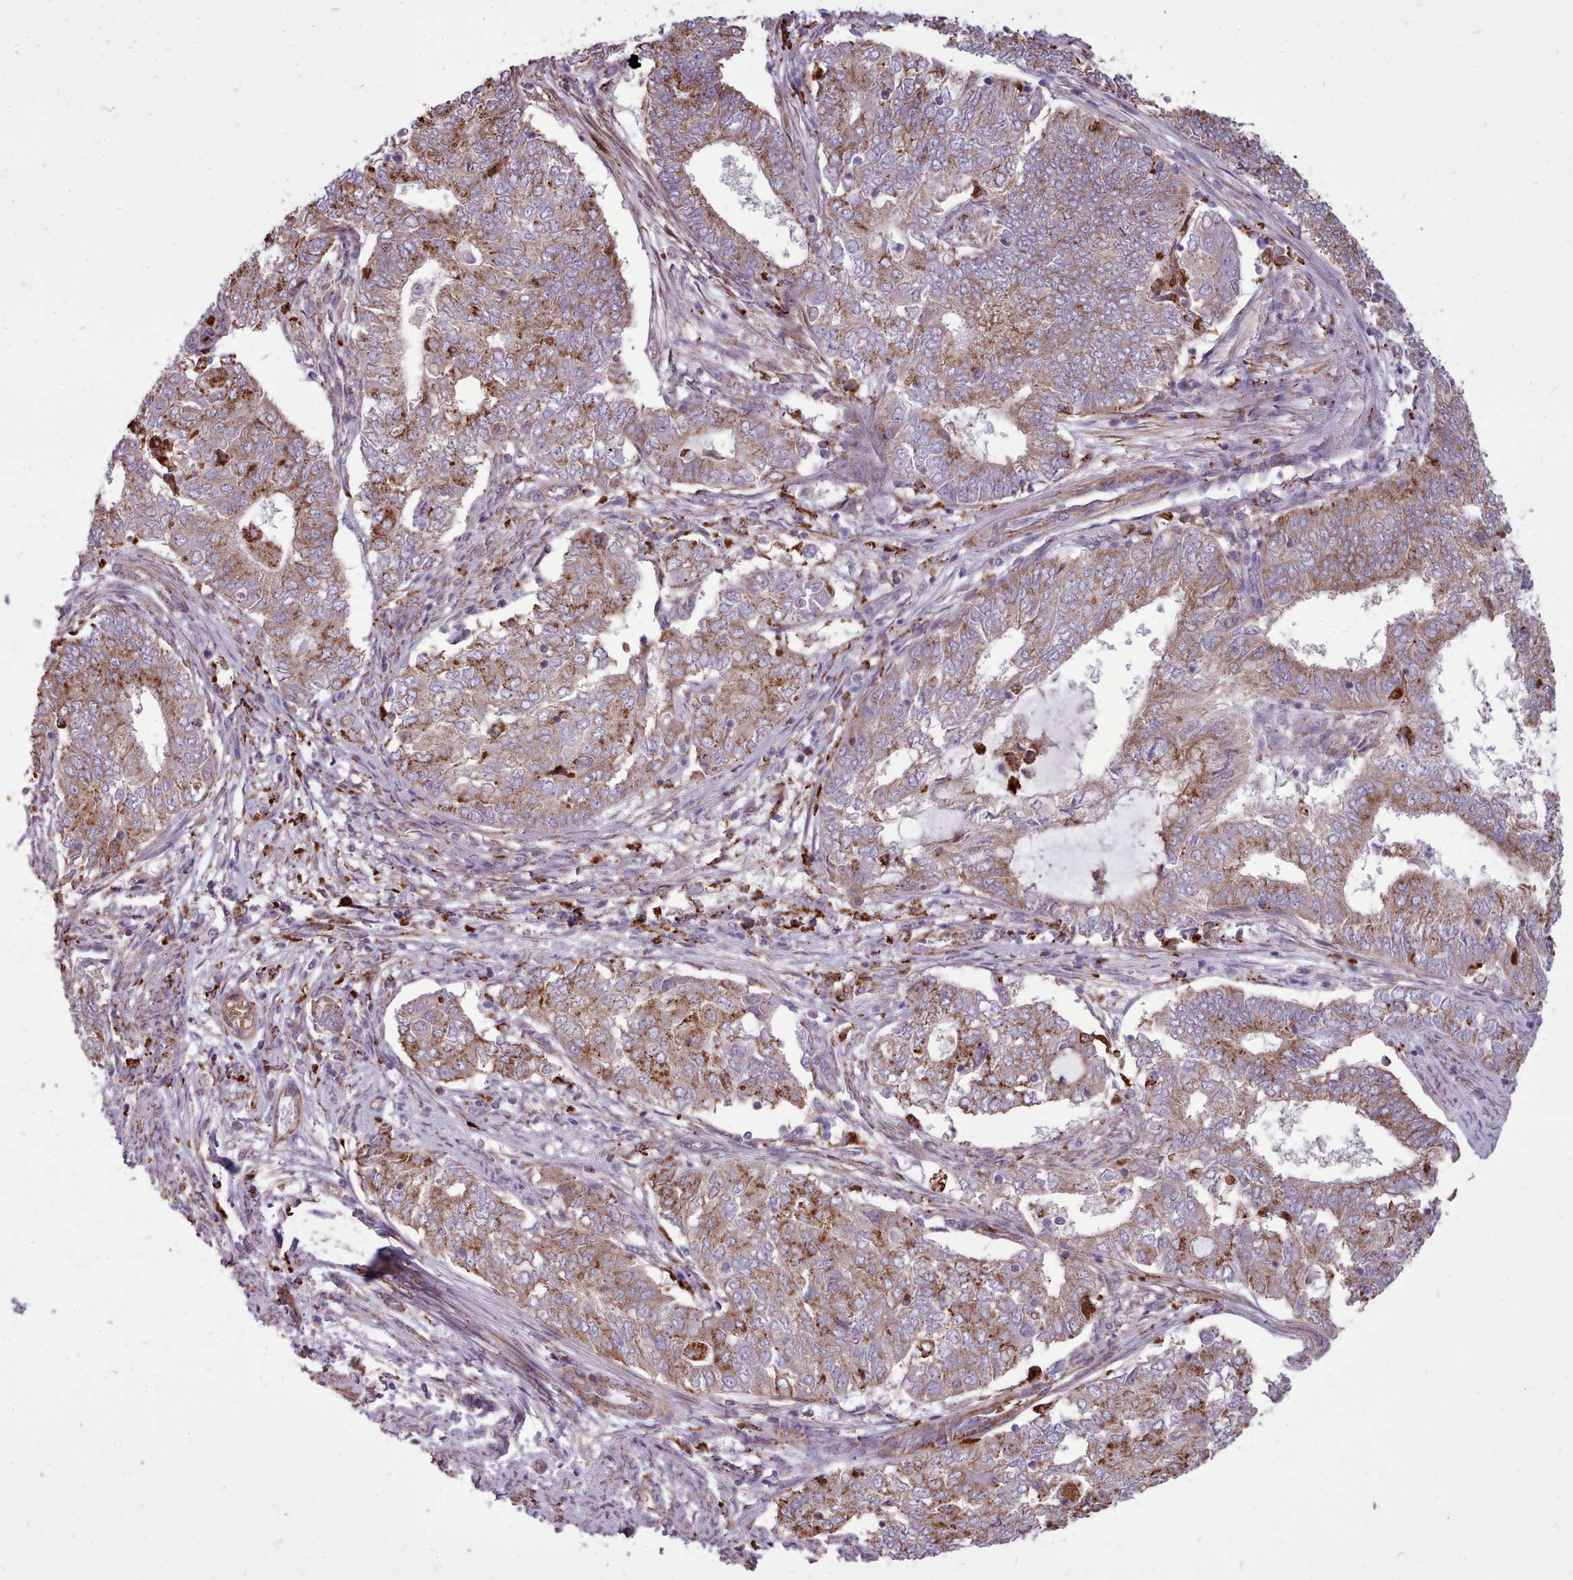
{"staining": {"intensity": "weak", "quantity": "25%-75%", "location": "cytoplasmic/membranous"}, "tissue": "endometrial cancer", "cell_type": "Tumor cells", "image_type": "cancer", "snomed": [{"axis": "morphology", "description": "Adenocarcinoma, NOS"}, {"axis": "topography", "description": "Endometrium"}], "caption": "Endometrial adenocarcinoma stained with a brown dye shows weak cytoplasmic/membranous positive positivity in approximately 25%-75% of tumor cells.", "gene": "PACSIN3", "patient": {"sex": "female", "age": 62}}